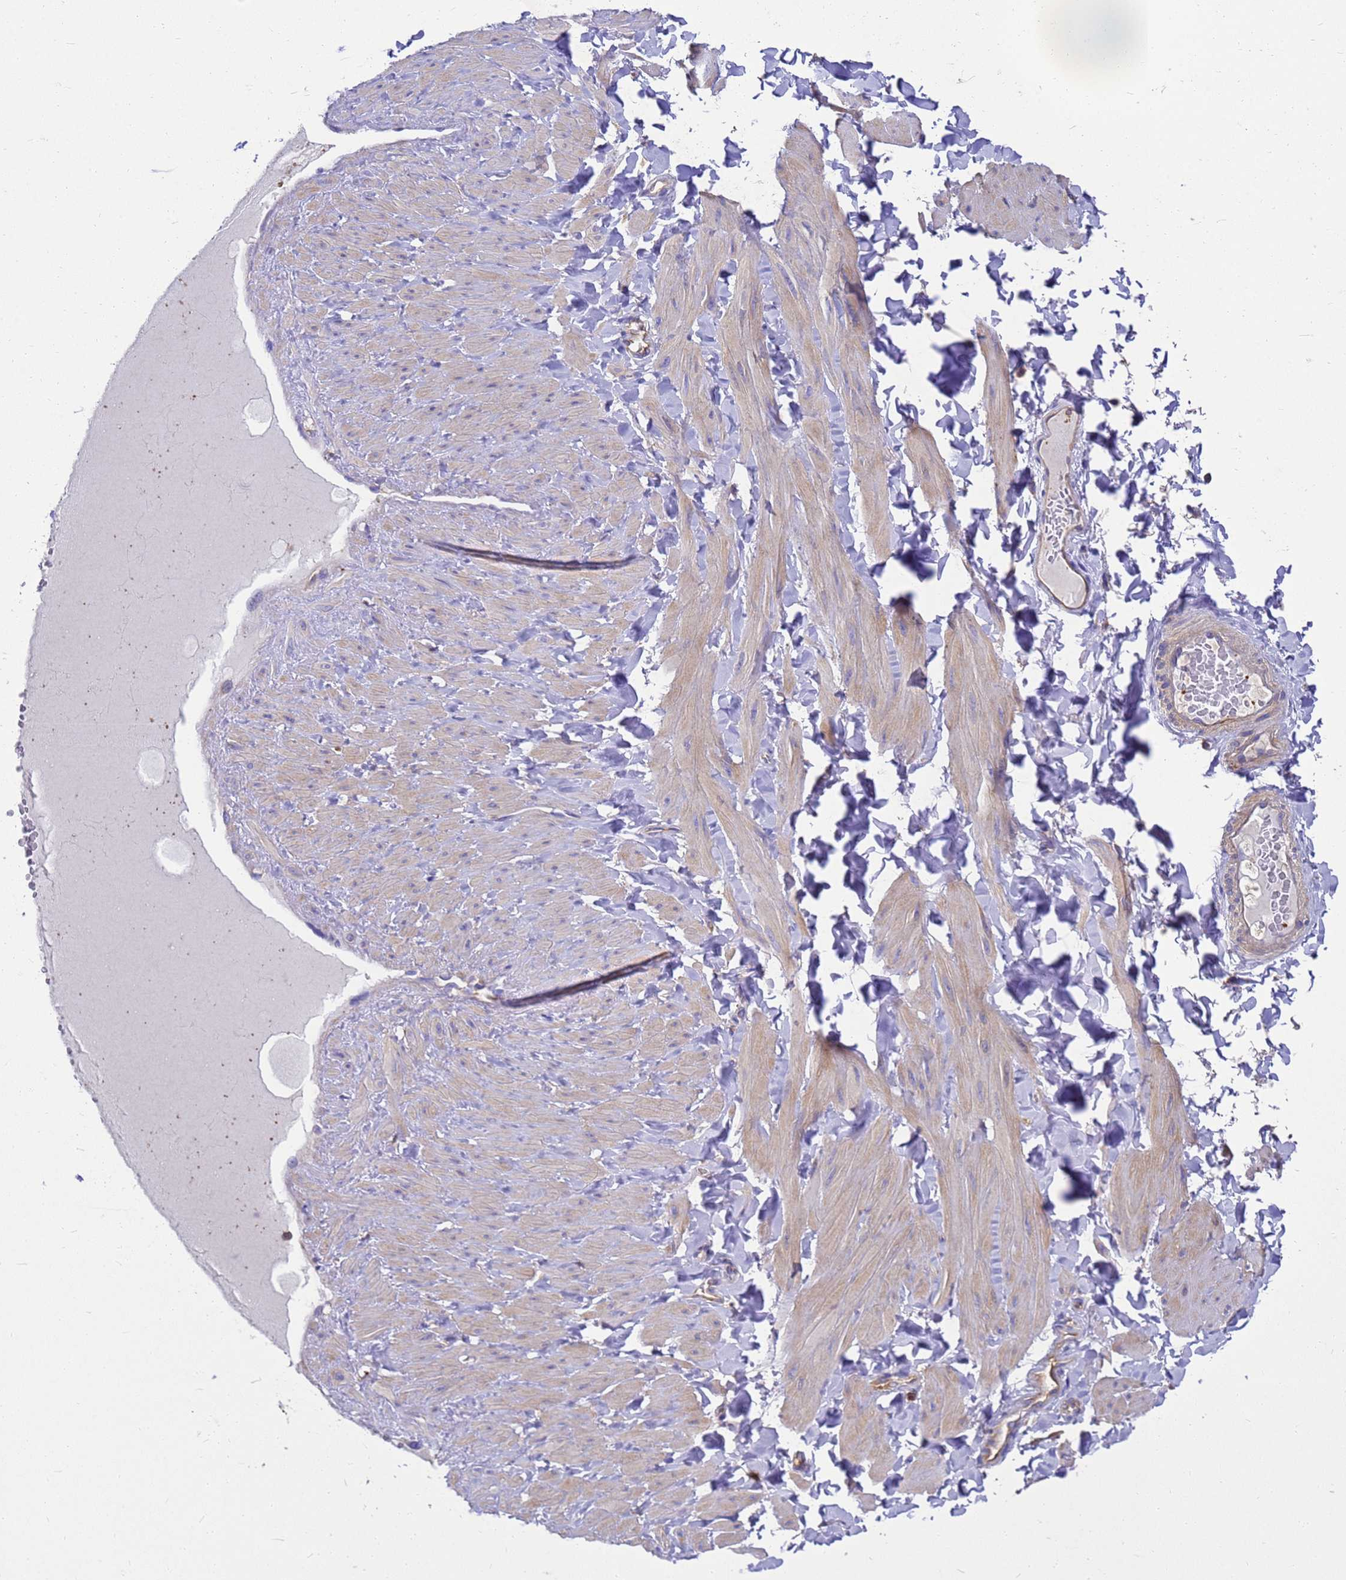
{"staining": {"intensity": "negative", "quantity": "none", "location": "none"}, "tissue": "adipose tissue", "cell_type": "Adipocytes", "image_type": "normal", "snomed": [{"axis": "morphology", "description": "Normal tissue, NOS"}, {"axis": "topography", "description": "Adipose tissue"}, {"axis": "topography", "description": "Vascular tissue"}, {"axis": "topography", "description": "Peripheral nerve tissue"}], "caption": "Image shows no protein positivity in adipocytes of unremarkable adipose tissue. The staining is performed using DAB (3,3'-diaminobenzidine) brown chromogen with nuclei counter-stained in using hematoxylin.", "gene": "ZNF235", "patient": {"sex": "male", "age": 25}}